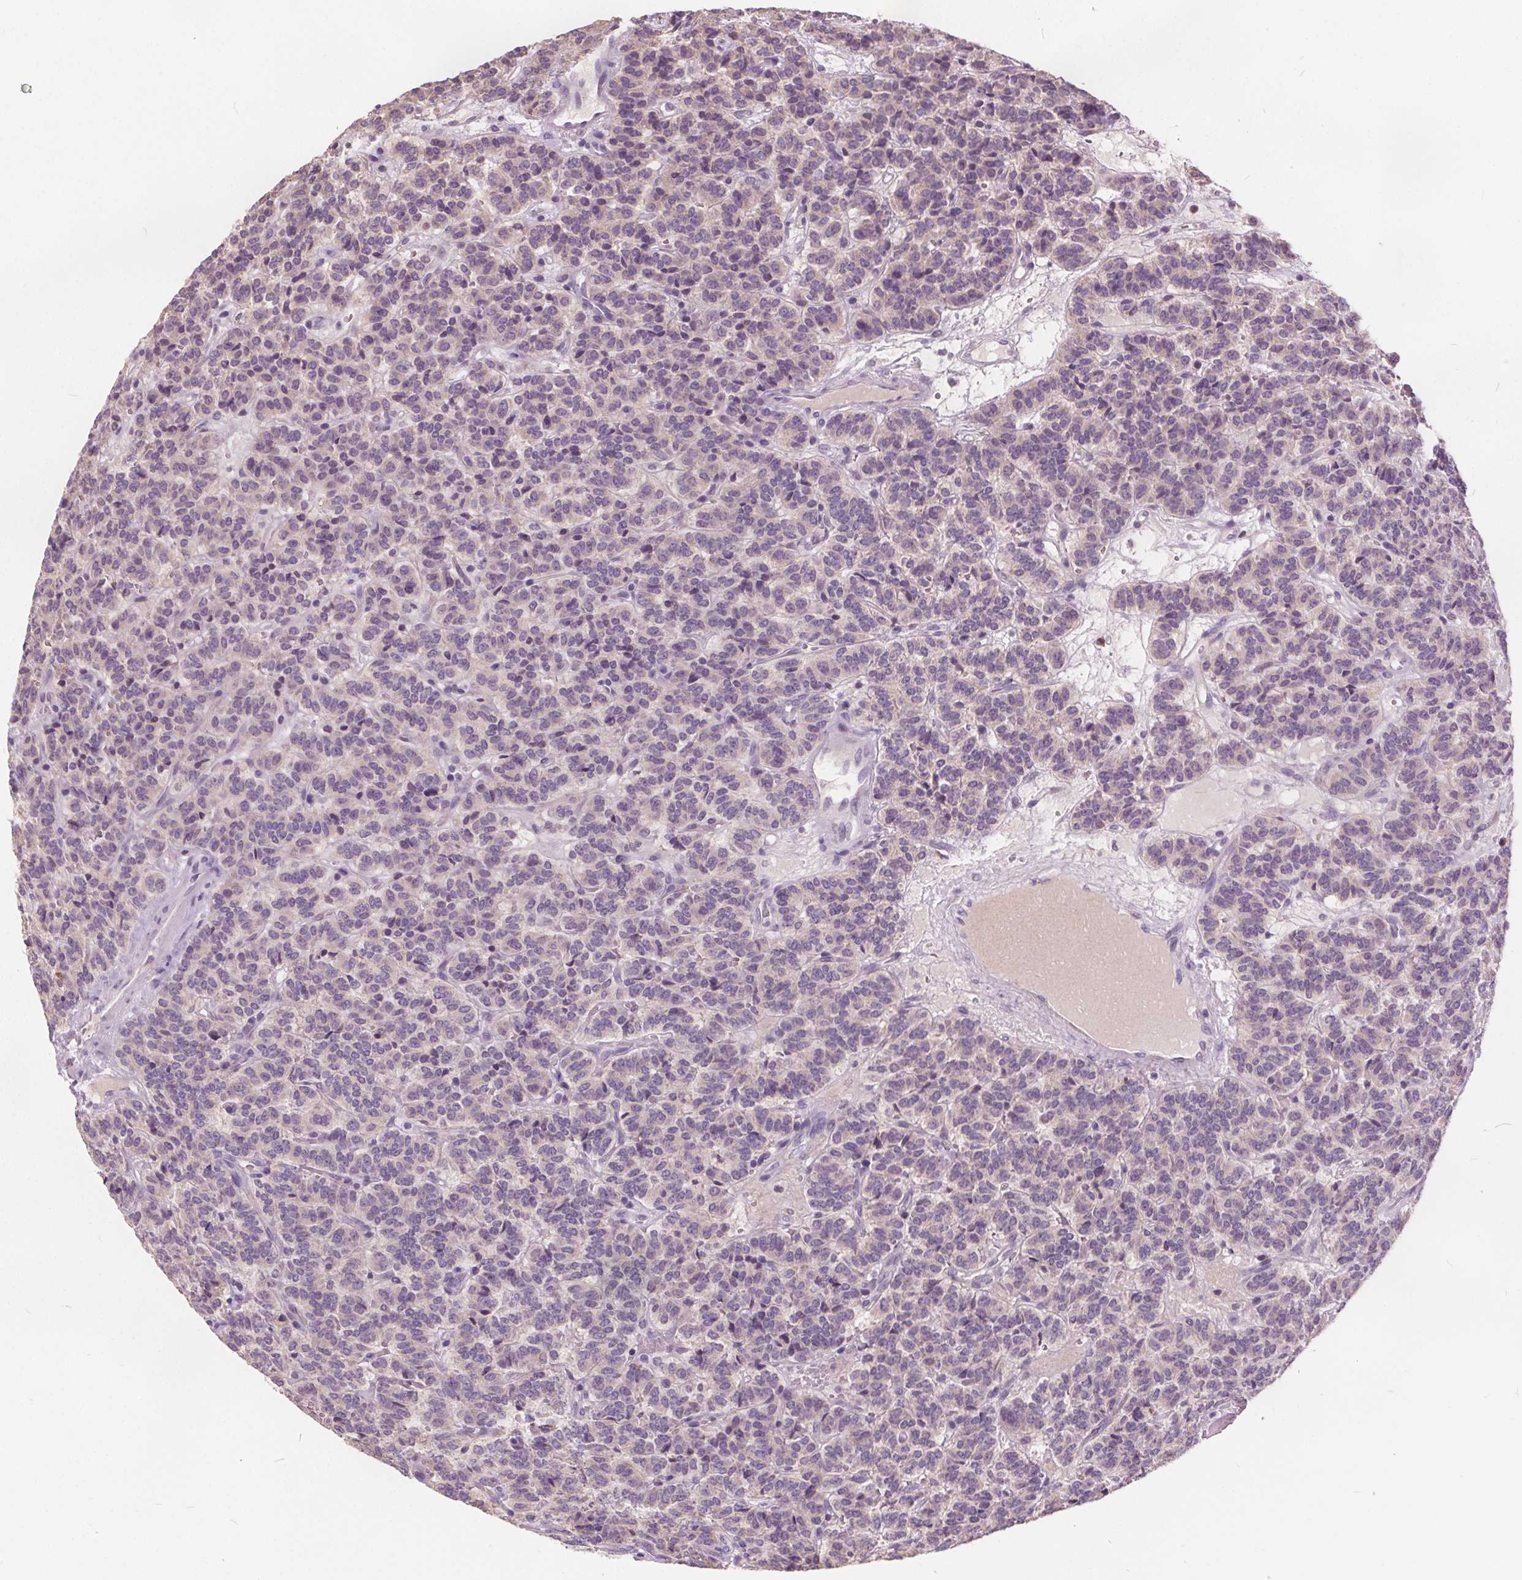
{"staining": {"intensity": "negative", "quantity": "none", "location": "none"}, "tissue": "carcinoid", "cell_type": "Tumor cells", "image_type": "cancer", "snomed": [{"axis": "morphology", "description": "Carcinoid, malignant, NOS"}, {"axis": "topography", "description": "Pancreas"}], "caption": "Immunohistochemistry (IHC) micrograph of neoplastic tissue: carcinoid stained with DAB (3,3'-diaminobenzidine) shows no significant protein staining in tumor cells.", "gene": "ACOX2", "patient": {"sex": "male", "age": 36}}